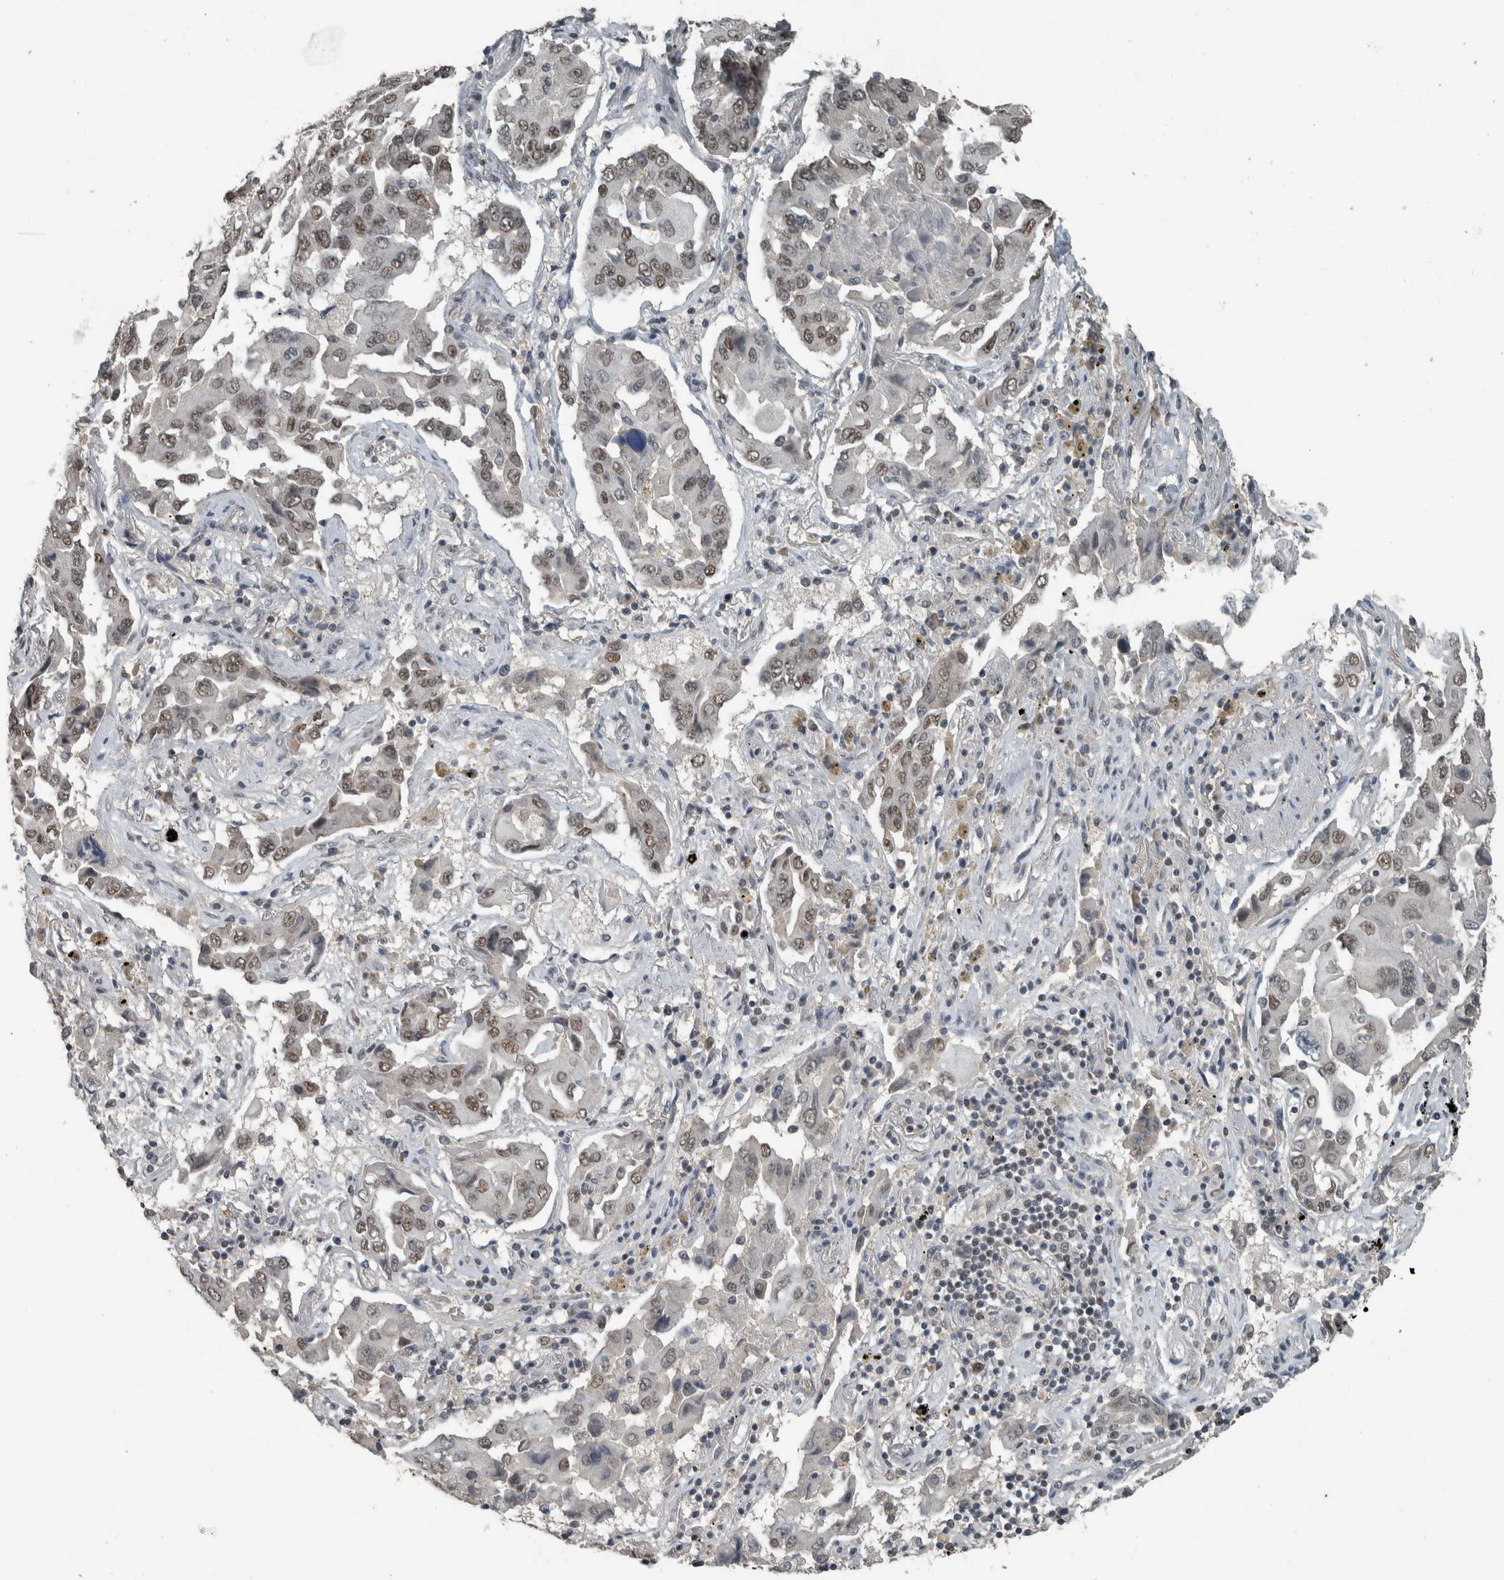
{"staining": {"intensity": "weak", "quantity": ">75%", "location": "nuclear"}, "tissue": "lung cancer", "cell_type": "Tumor cells", "image_type": "cancer", "snomed": [{"axis": "morphology", "description": "Adenocarcinoma, NOS"}, {"axis": "topography", "description": "Lung"}], "caption": "Lung cancer stained with a protein marker displays weak staining in tumor cells.", "gene": "ZNF24", "patient": {"sex": "female", "age": 65}}